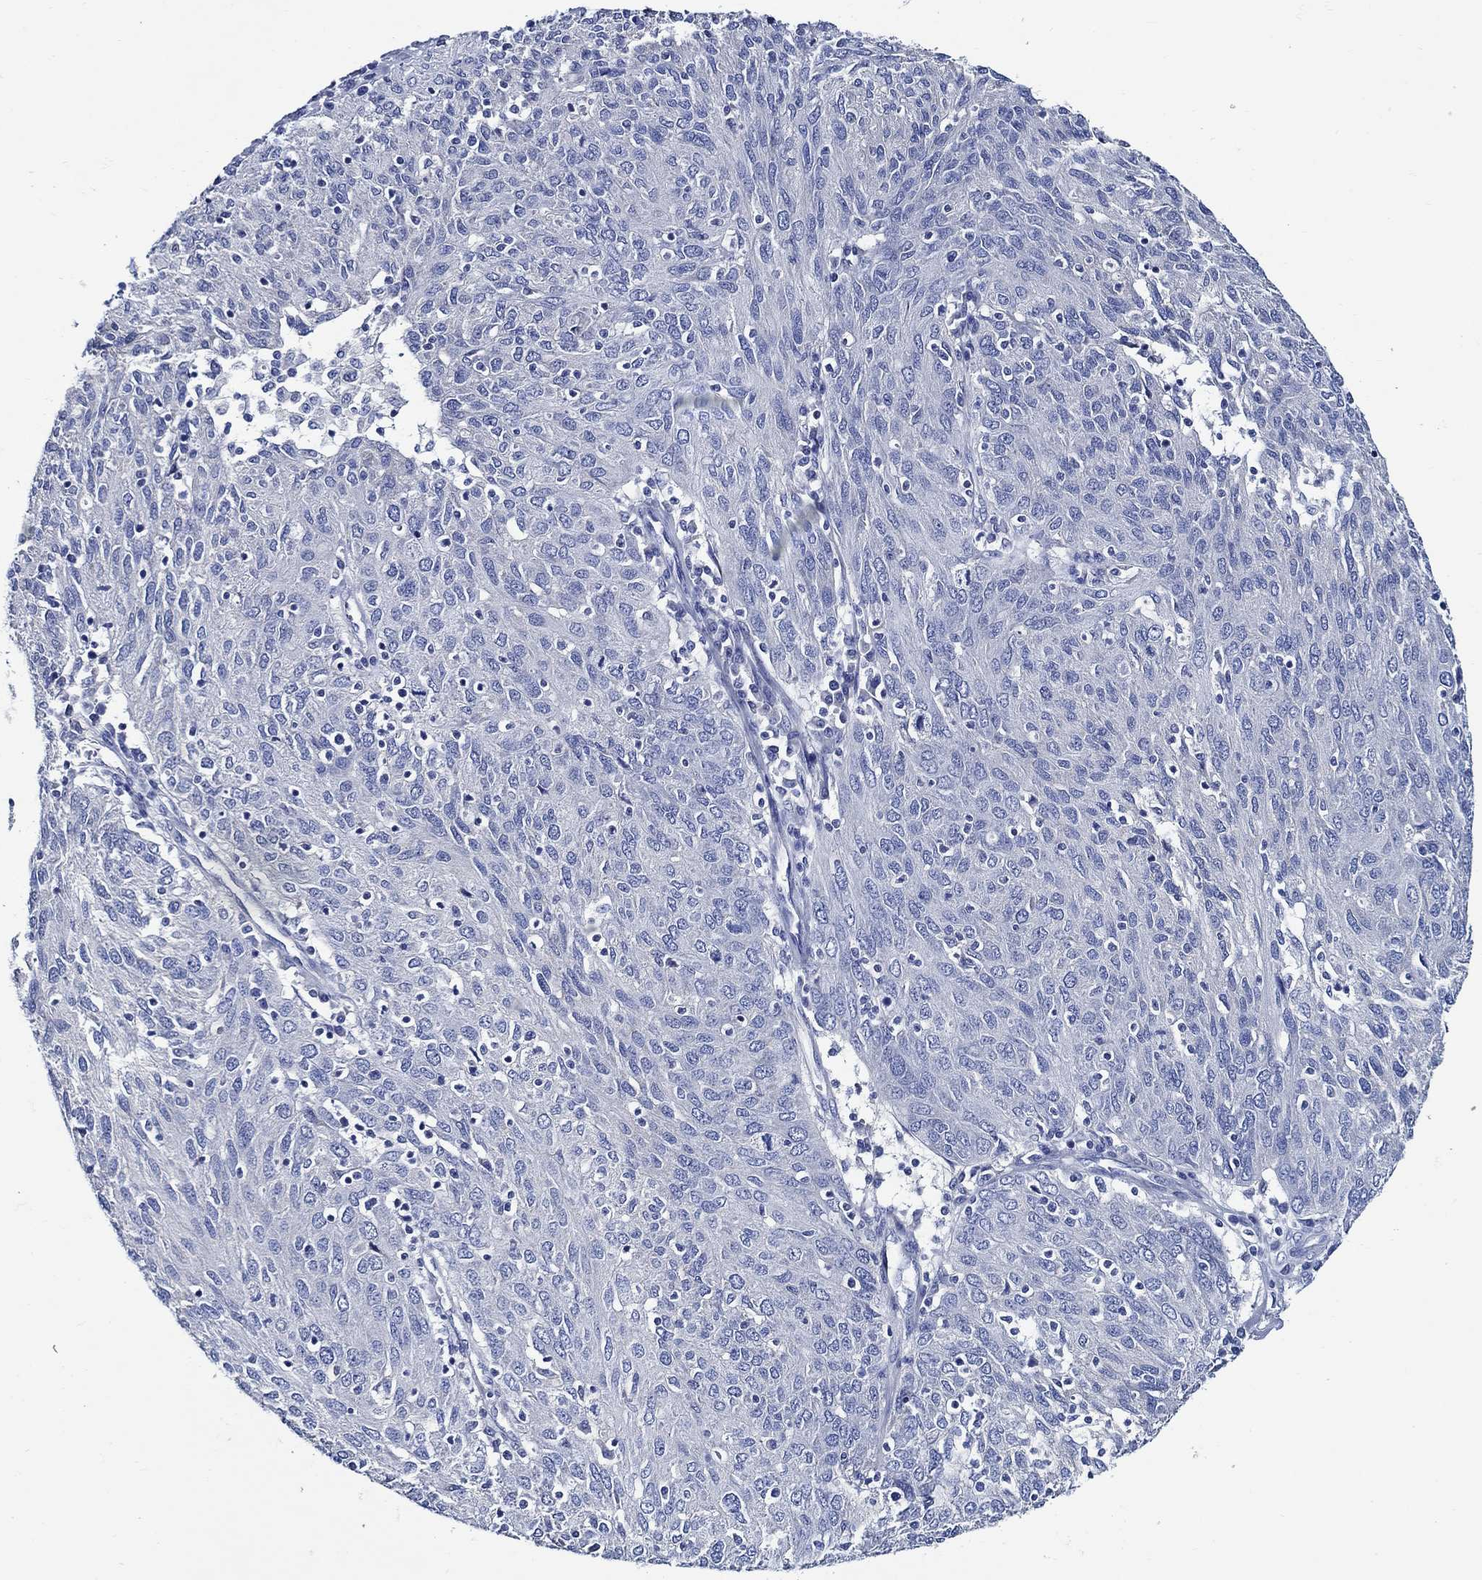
{"staining": {"intensity": "negative", "quantity": "none", "location": "none"}, "tissue": "ovarian cancer", "cell_type": "Tumor cells", "image_type": "cancer", "snomed": [{"axis": "morphology", "description": "Carcinoma, endometroid"}, {"axis": "topography", "description": "Ovary"}], "caption": "Immunohistochemistry histopathology image of neoplastic tissue: human ovarian cancer stained with DAB (3,3'-diaminobenzidine) shows no significant protein staining in tumor cells. (Stains: DAB (3,3'-diaminobenzidine) IHC with hematoxylin counter stain, Microscopy: brightfield microscopy at high magnification).", "gene": "SKOR1", "patient": {"sex": "female", "age": 50}}